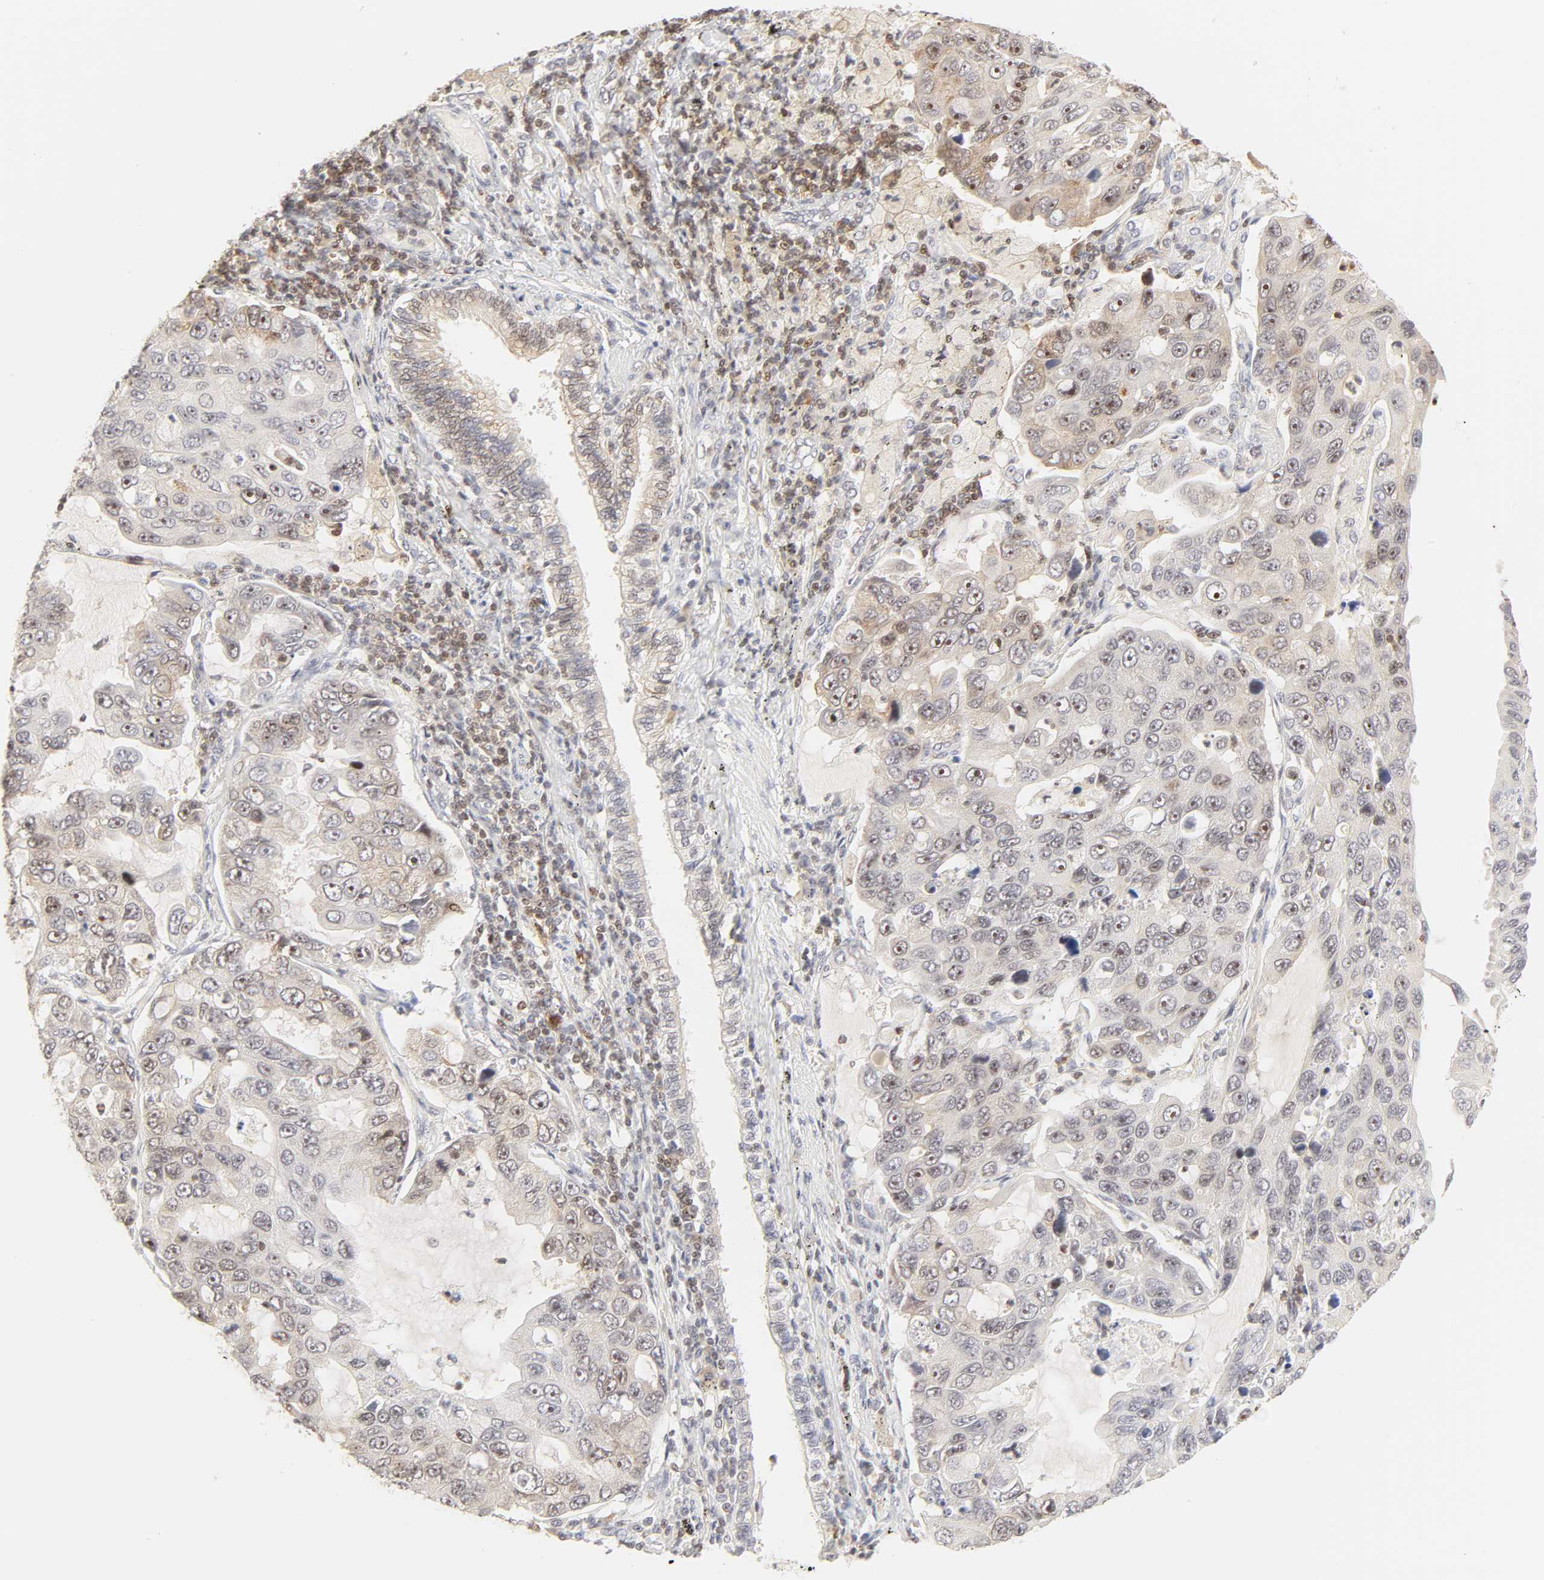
{"staining": {"intensity": "weak", "quantity": "<25%", "location": "cytoplasmic/membranous"}, "tissue": "lung cancer", "cell_type": "Tumor cells", "image_type": "cancer", "snomed": [{"axis": "morphology", "description": "Adenocarcinoma, NOS"}, {"axis": "topography", "description": "Lung"}], "caption": "A photomicrograph of lung adenocarcinoma stained for a protein displays no brown staining in tumor cells.", "gene": "KIF2A", "patient": {"sex": "male", "age": 64}}